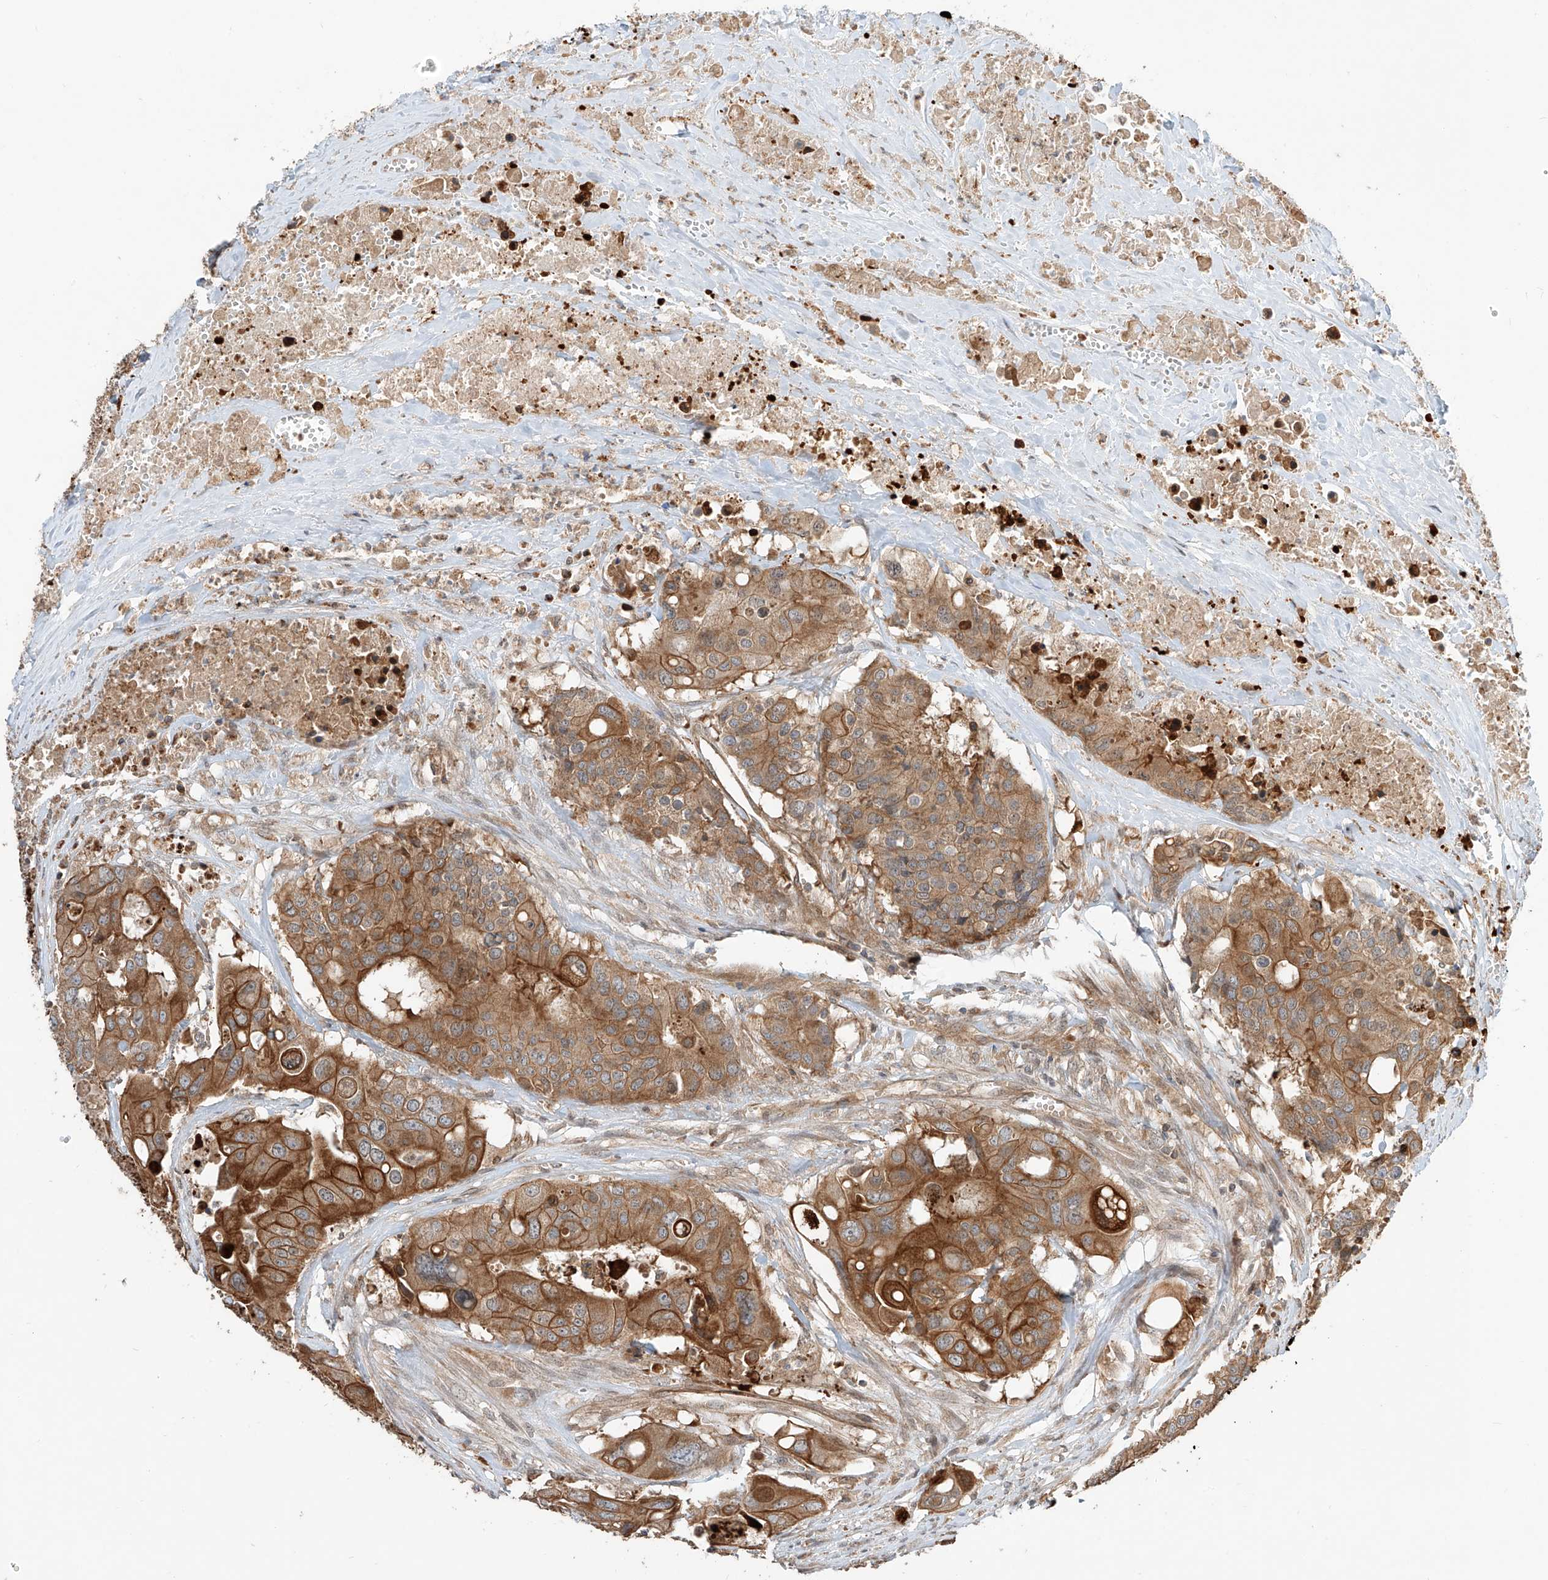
{"staining": {"intensity": "moderate", "quantity": ">75%", "location": "cytoplasmic/membranous"}, "tissue": "colorectal cancer", "cell_type": "Tumor cells", "image_type": "cancer", "snomed": [{"axis": "morphology", "description": "Adenocarcinoma, NOS"}, {"axis": "topography", "description": "Colon"}], "caption": "Human adenocarcinoma (colorectal) stained with a brown dye displays moderate cytoplasmic/membranous positive positivity in about >75% of tumor cells.", "gene": "CEP162", "patient": {"sex": "male", "age": 77}}